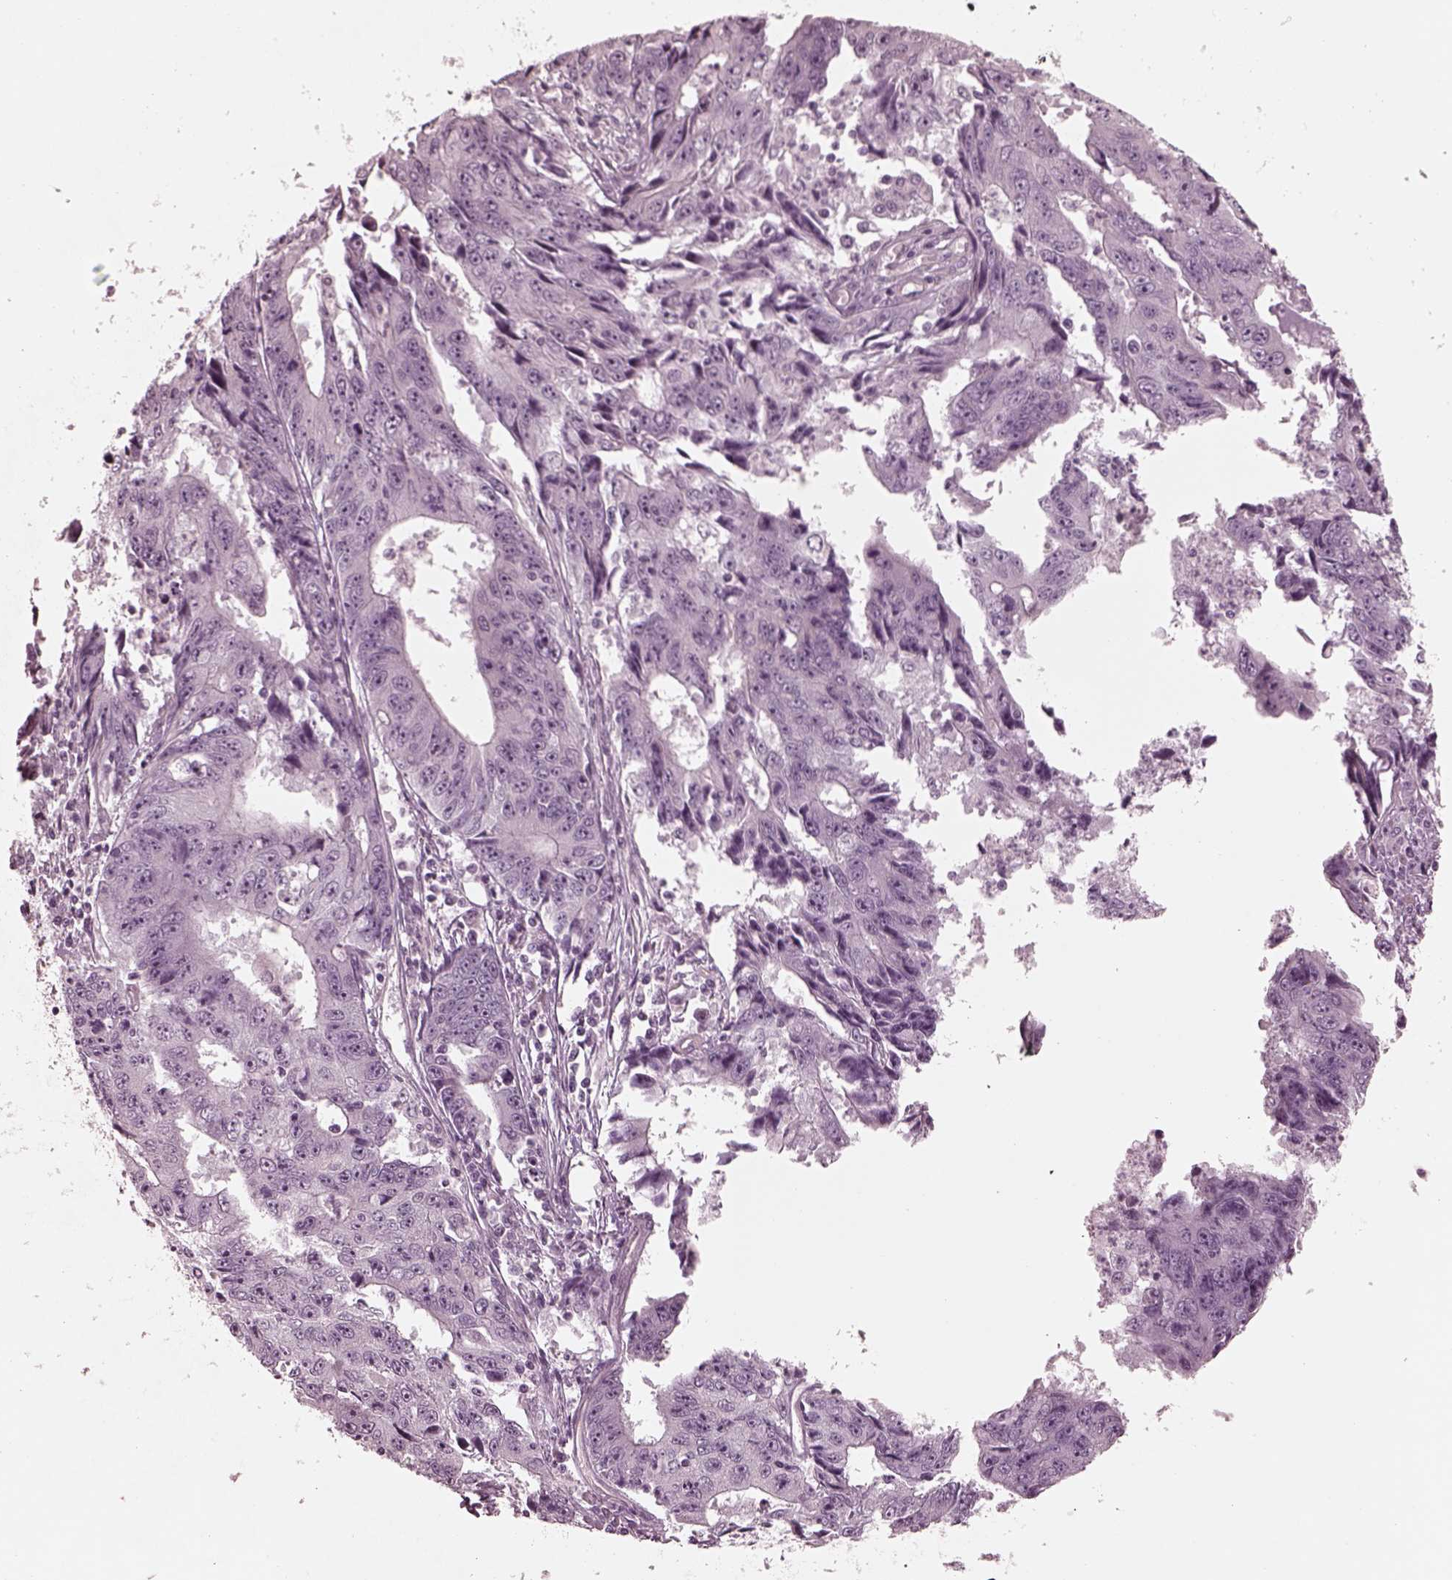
{"staining": {"intensity": "negative", "quantity": "none", "location": "none"}, "tissue": "liver cancer", "cell_type": "Tumor cells", "image_type": "cancer", "snomed": [{"axis": "morphology", "description": "Cholangiocarcinoma"}, {"axis": "topography", "description": "Liver"}], "caption": "Tumor cells show no significant staining in liver cholangiocarcinoma.", "gene": "KIF6", "patient": {"sex": "male", "age": 65}}